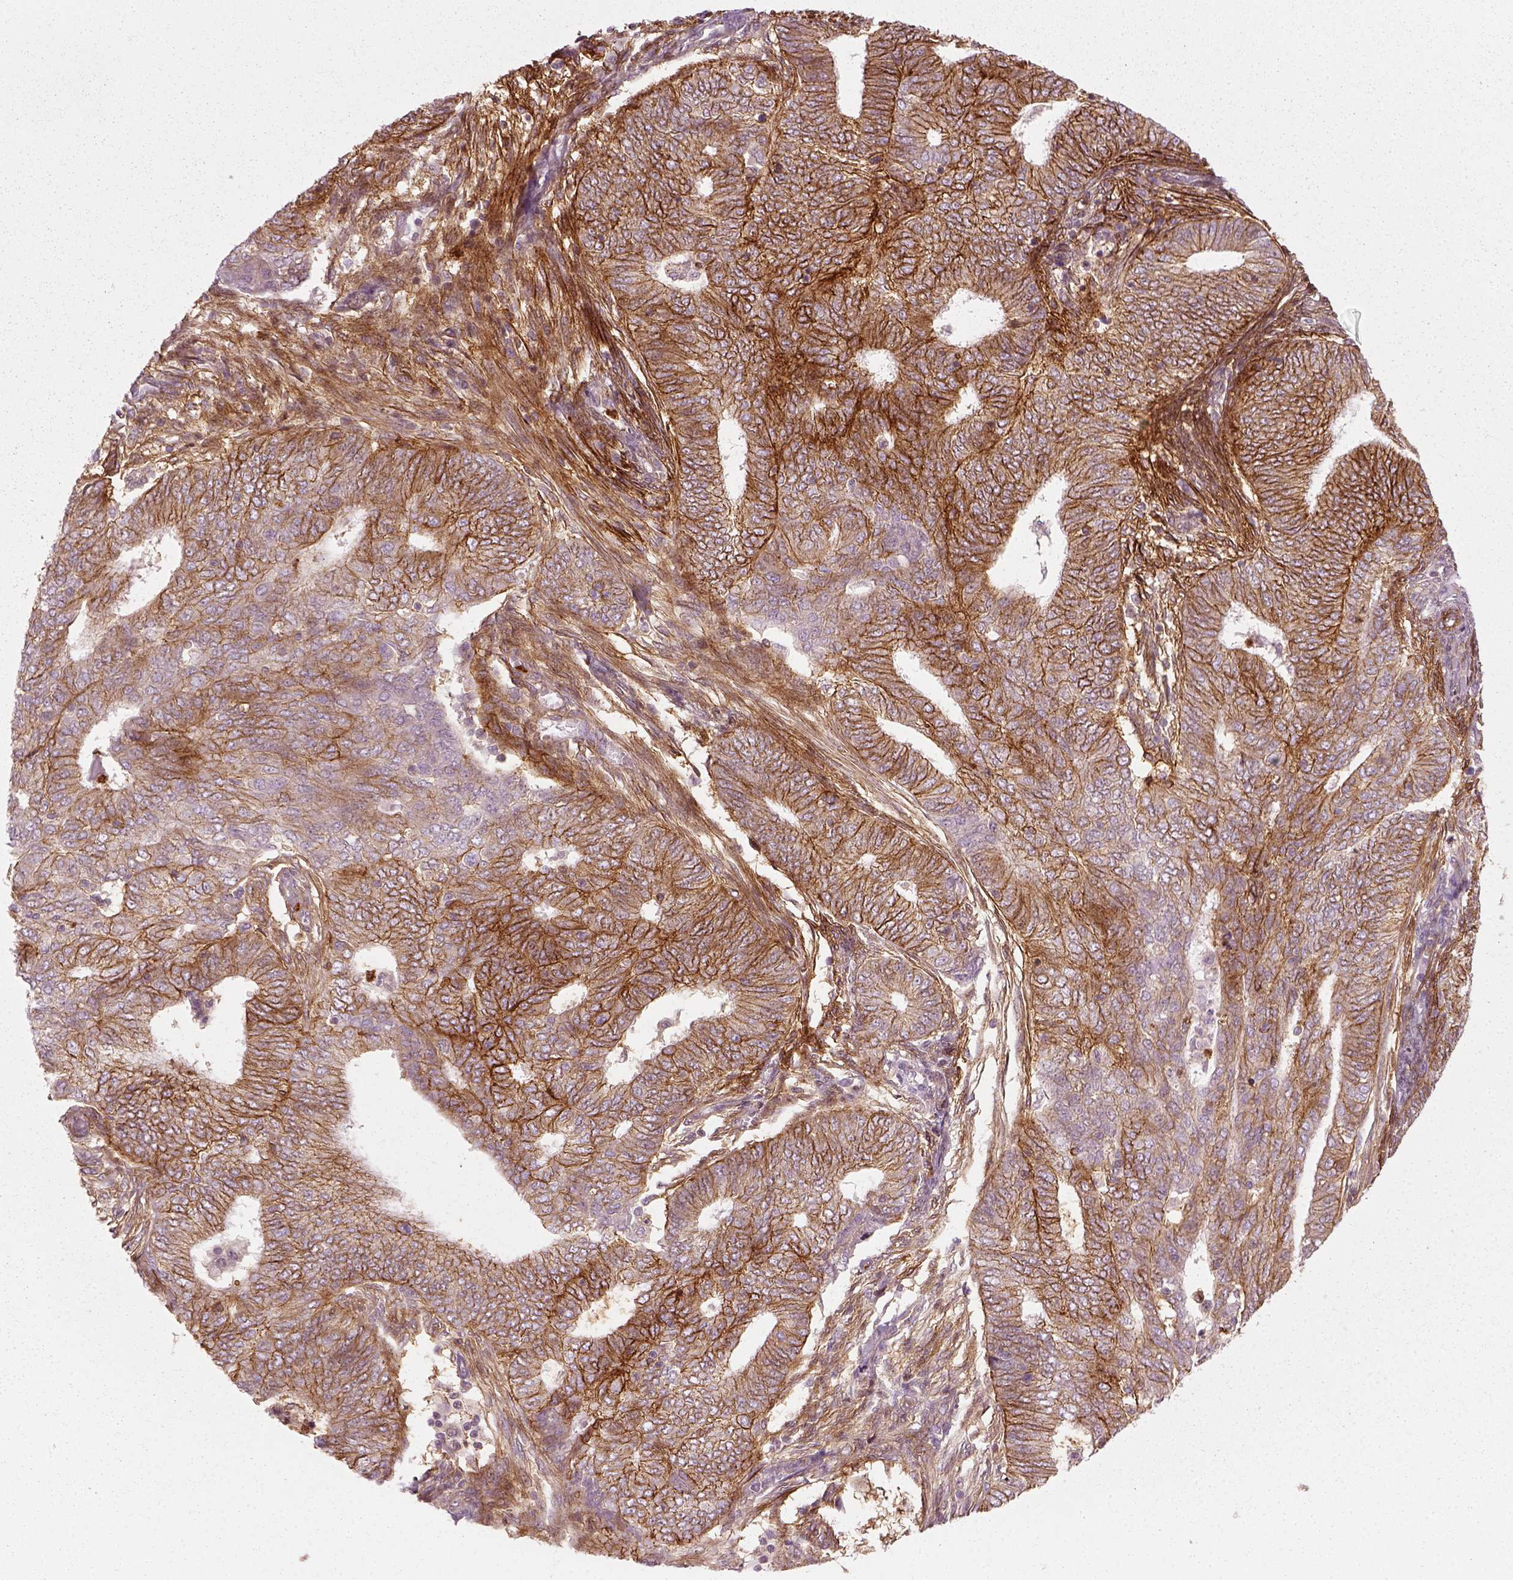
{"staining": {"intensity": "strong", "quantity": ">75%", "location": "cytoplasmic/membranous"}, "tissue": "endometrial cancer", "cell_type": "Tumor cells", "image_type": "cancer", "snomed": [{"axis": "morphology", "description": "Adenocarcinoma, NOS"}, {"axis": "topography", "description": "Endometrium"}], "caption": "Immunohistochemistry (IHC) (DAB (3,3'-diaminobenzidine)) staining of endometrial cancer (adenocarcinoma) demonstrates strong cytoplasmic/membranous protein positivity in about >75% of tumor cells.", "gene": "NPTN", "patient": {"sex": "female", "age": 62}}